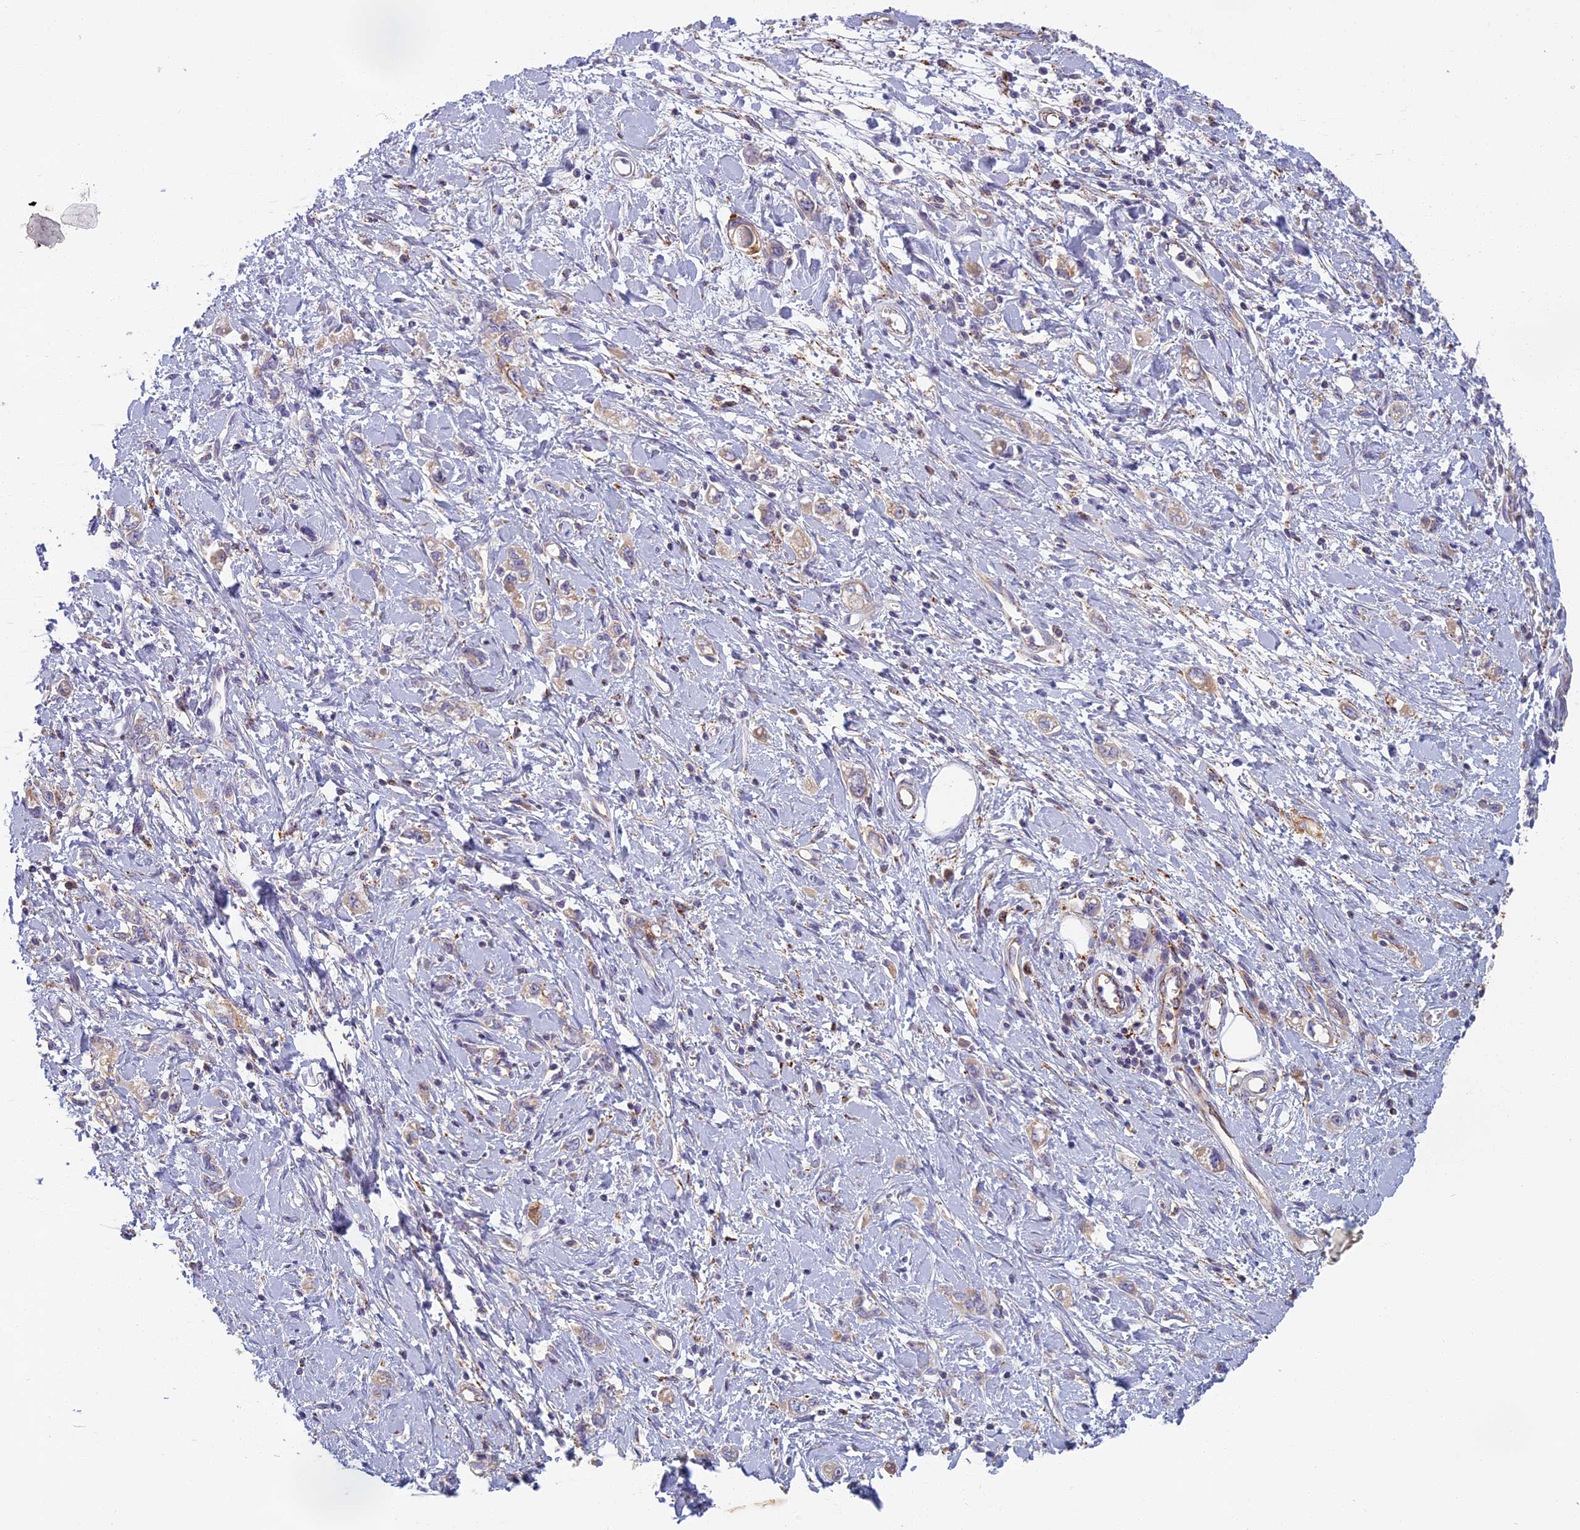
{"staining": {"intensity": "weak", "quantity": ">75%", "location": "cytoplasmic/membranous"}, "tissue": "stomach cancer", "cell_type": "Tumor cells", "image_type": "cancer", "snomed": [{"axis": "morphology", "description": "Adenocarcinoma, NOS"}, {"axis": "topography", "description": "Stomach"}], "caption": "An immunohistochemistry (IHC) micrograph of tumor tissue is shown. Protein staining in brown labels weak cytoplasmic/membranous positivity in adenocarcinoma (stomach) within tumor cells.", "gene": "SEMA7A", "patient": {"sex": "female", "age": 76}}